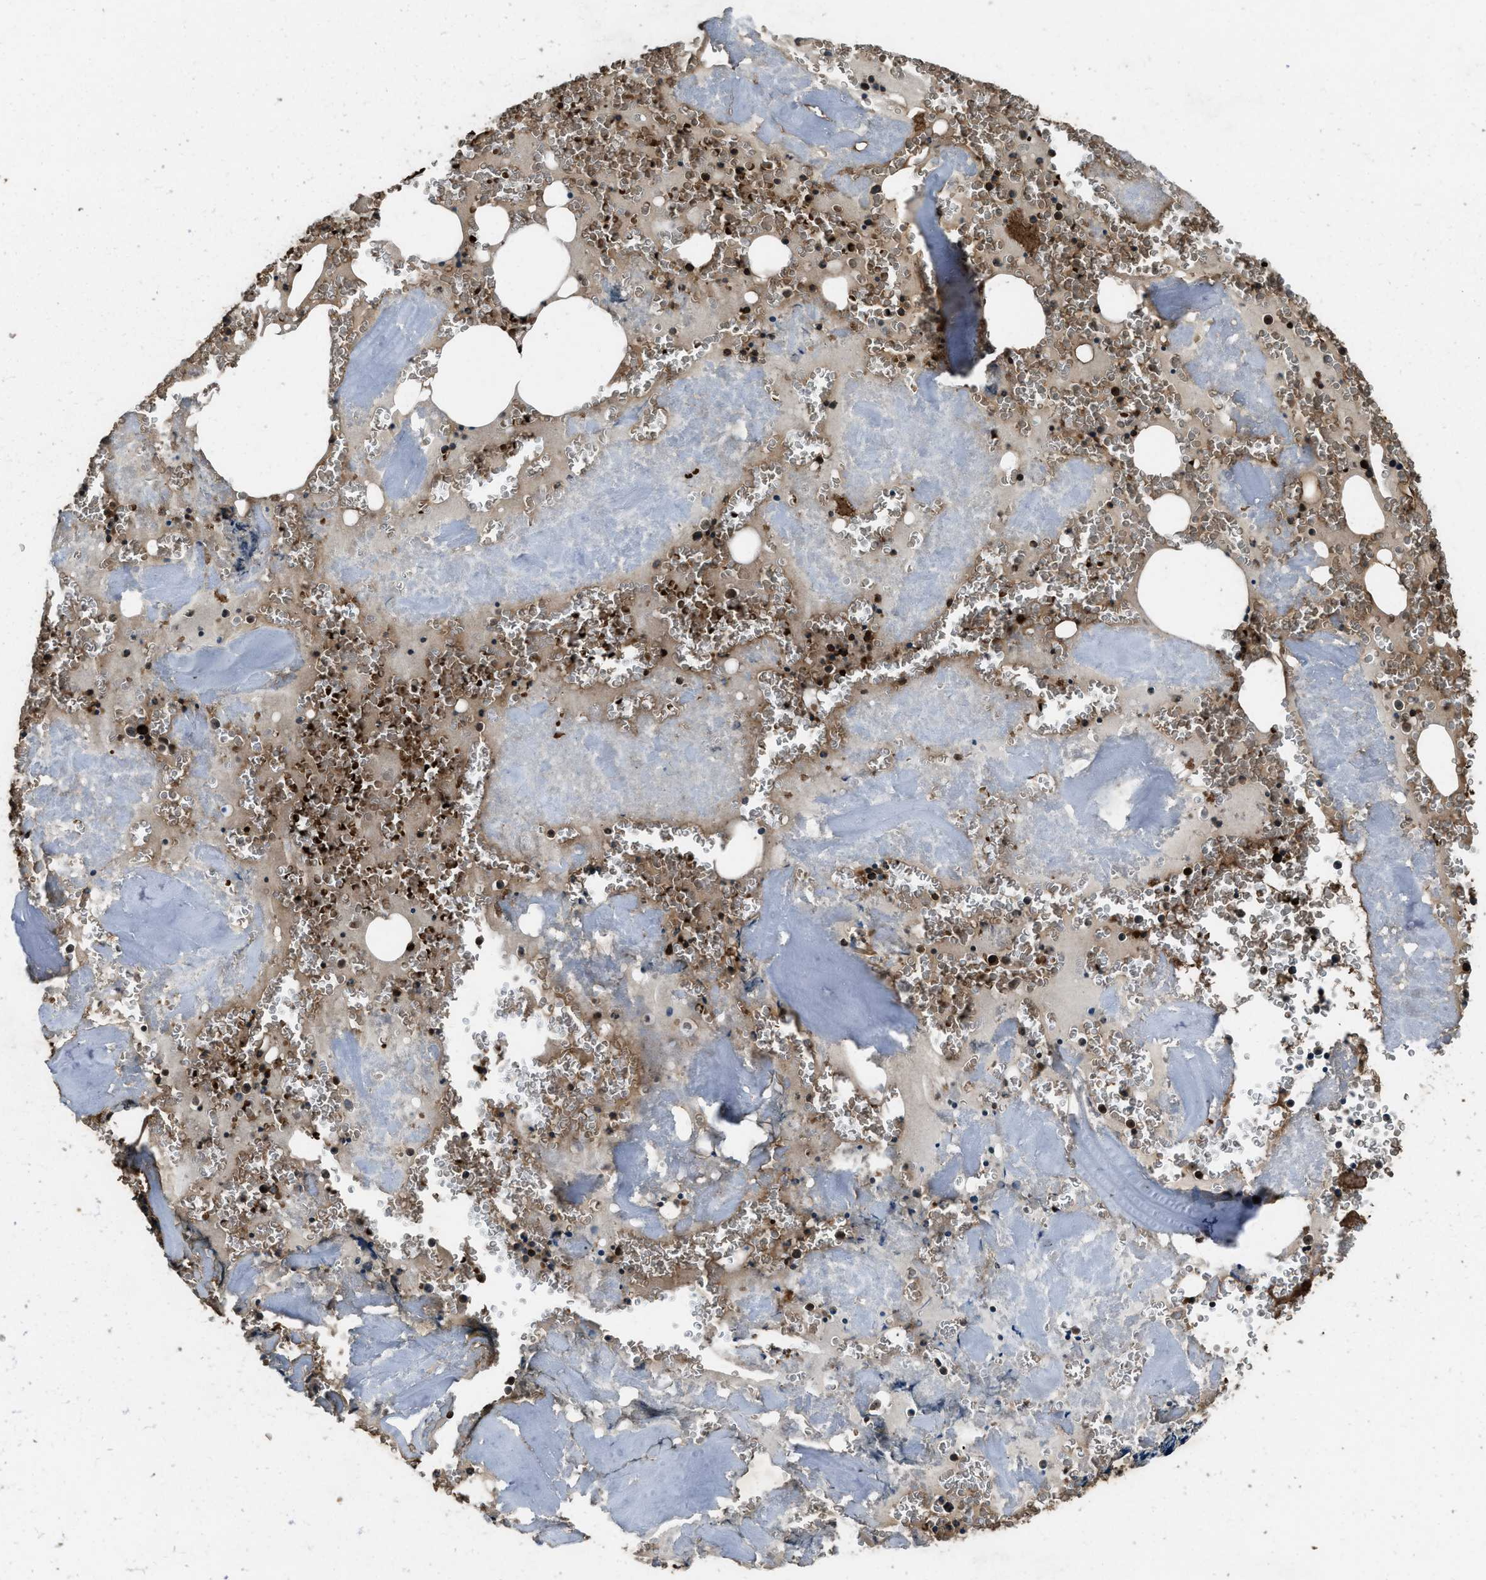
{"staining": {"intensity": "strong", "quantity": "25%-75%", "location": "cytoplasmic/membranous,nuclear"}, "tissue": "bone marrow", "cell_type": "Hematopoietic cells", "image_type": "normal", "snomed": [{"axis": "morphology", "description": "Normal tissue, NOS"}, {"axis": "morphology", "description": "Inflammation, NOS"}, {"axis": "topography", "description": "Bone marrow"}], "caption": "DAB immunohistochemical staining of normal bone marrow reveals strong cytoplasmic/membranous,nuclear protein expression in approximately 25%-75% of hematopoietic cells. The protein of interest is shown in brown color, while the nuclei are stained blue.", "gene": "IRAK4", "patient": {"sex": "male", "age": 37}}